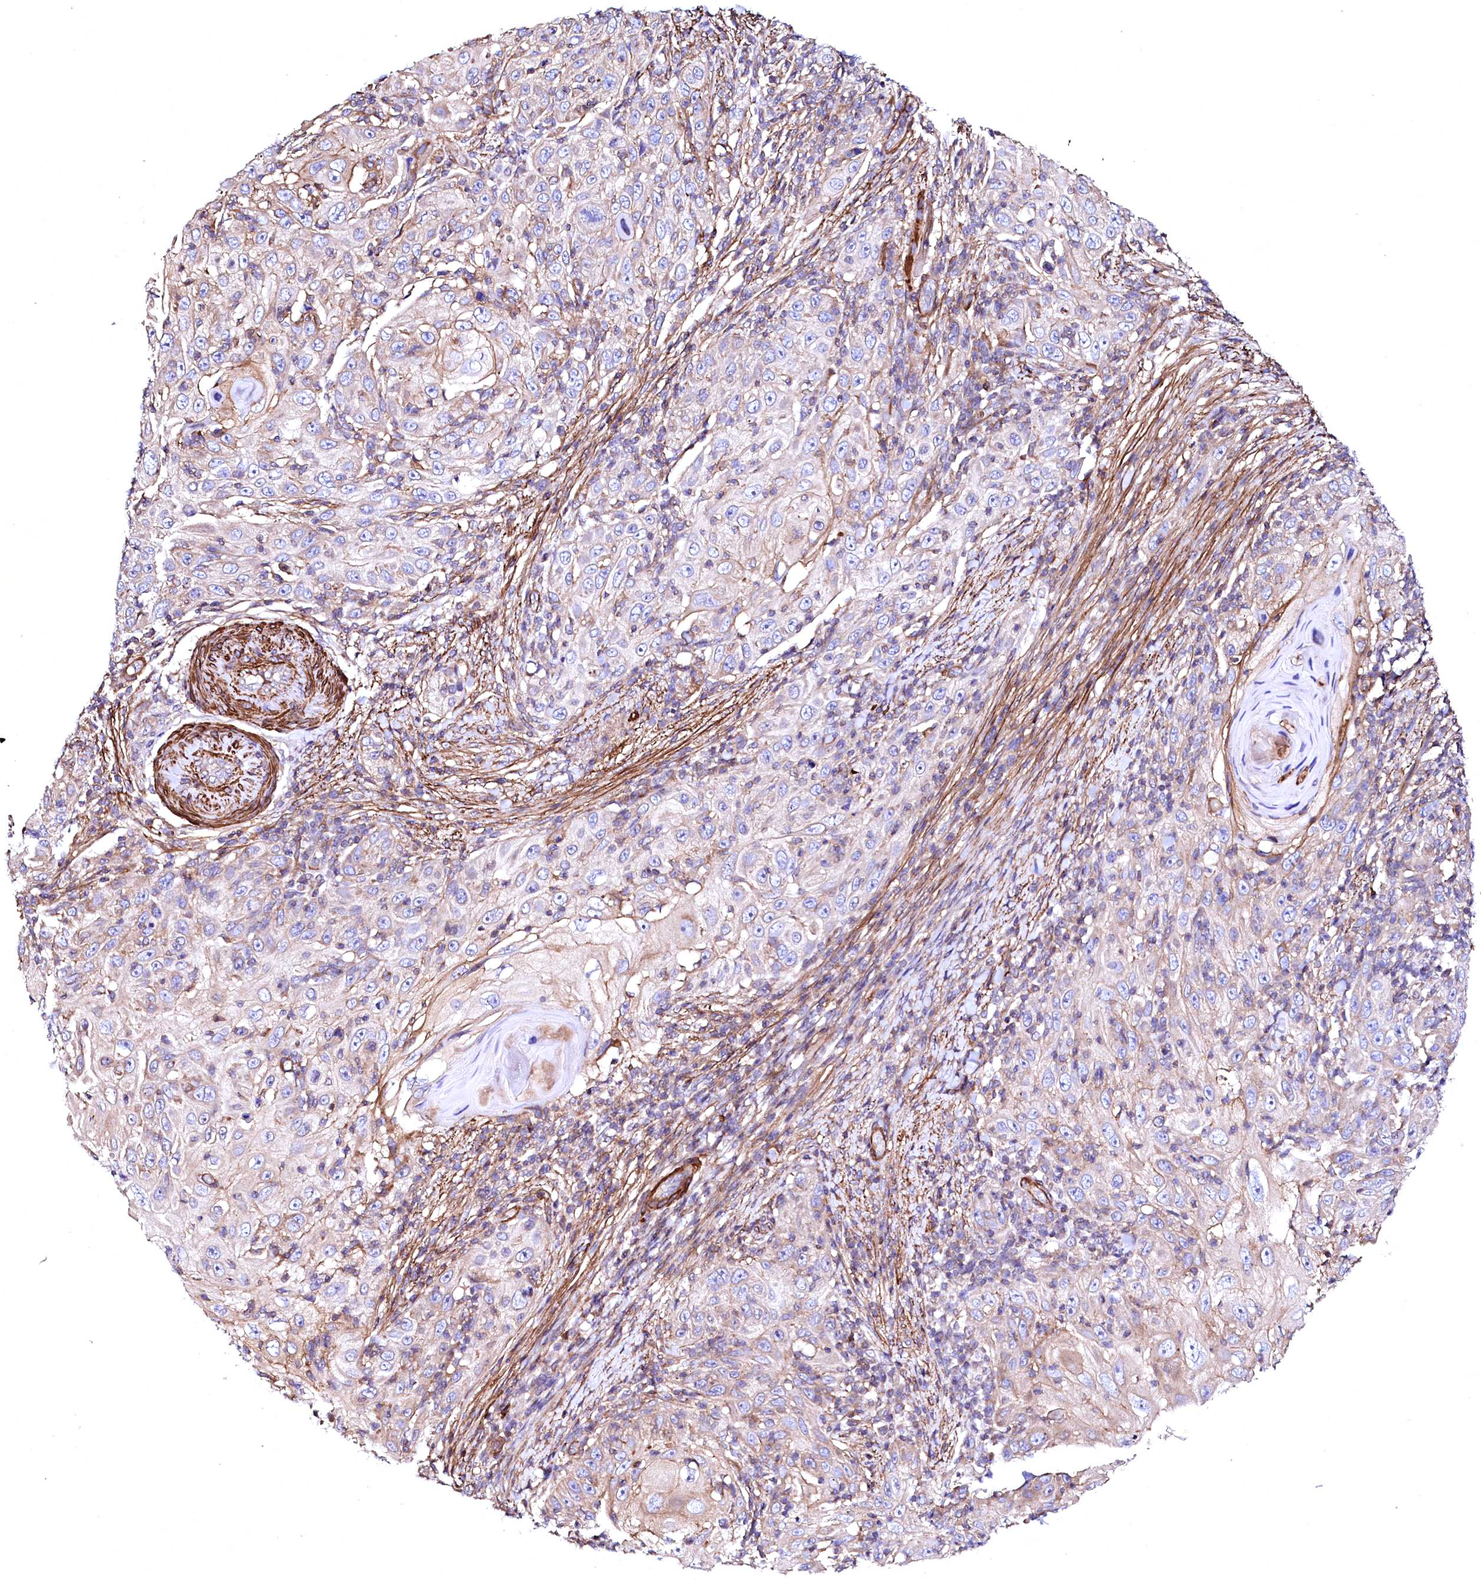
{"staining": {"intensity": "weak", "quantity": "<25%", "location": "cytoplasmic/membranous"}, "tissue": "skin cancer", "cell_type": "Tumor cells", "image_type": "cancer", "snomed": [{"axis": "morphology", "description": "Squamous cell carcinoma, NOS"}, {"axis": "topography", "description": "Skin"}], "caption": "Immunohistochemistry of human squamous cell carcinoma (skin) exhibits no positivity in tumor cells.", "gene": "GPR176", "patient": {"sex": "female", "age": 88}}